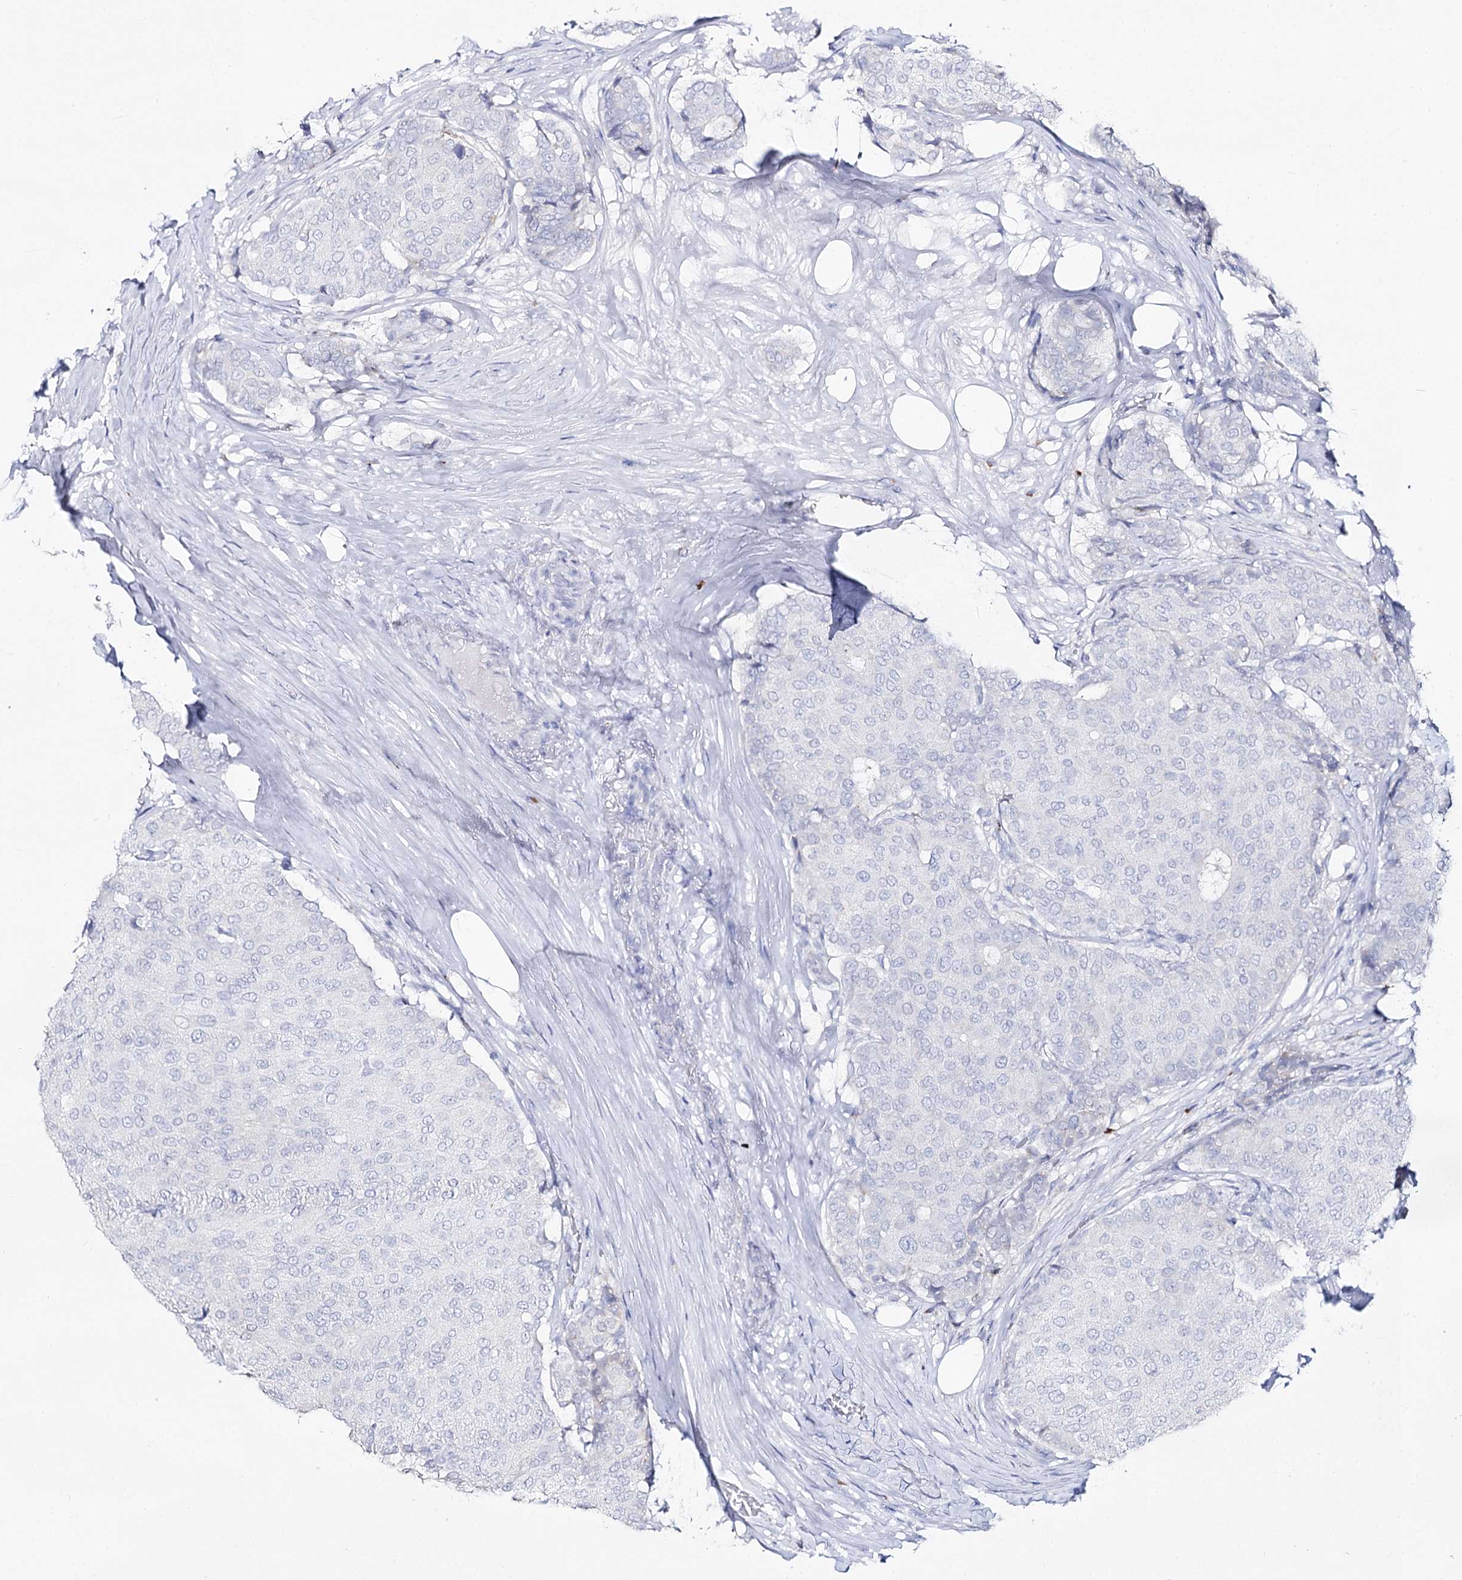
{"staining": {"intensity": "negative", "quantity": "none", "location": "none"}, "tissue": "breast cancer", "cell_type": "Tumor cells", "image_type": "cancer", "snomed": [{"axis": "morphology", "description": "Duct carcinoma"}, {"axis": "topography", "description": "Breast"}], "caption": "IHC micrograph of neoplastic tissue: breast cancer stained with DAB displays no significant protein expression in tumor cells.", "gene": "SLC3A1", "patient": {"sex": "female", "age": 75}}